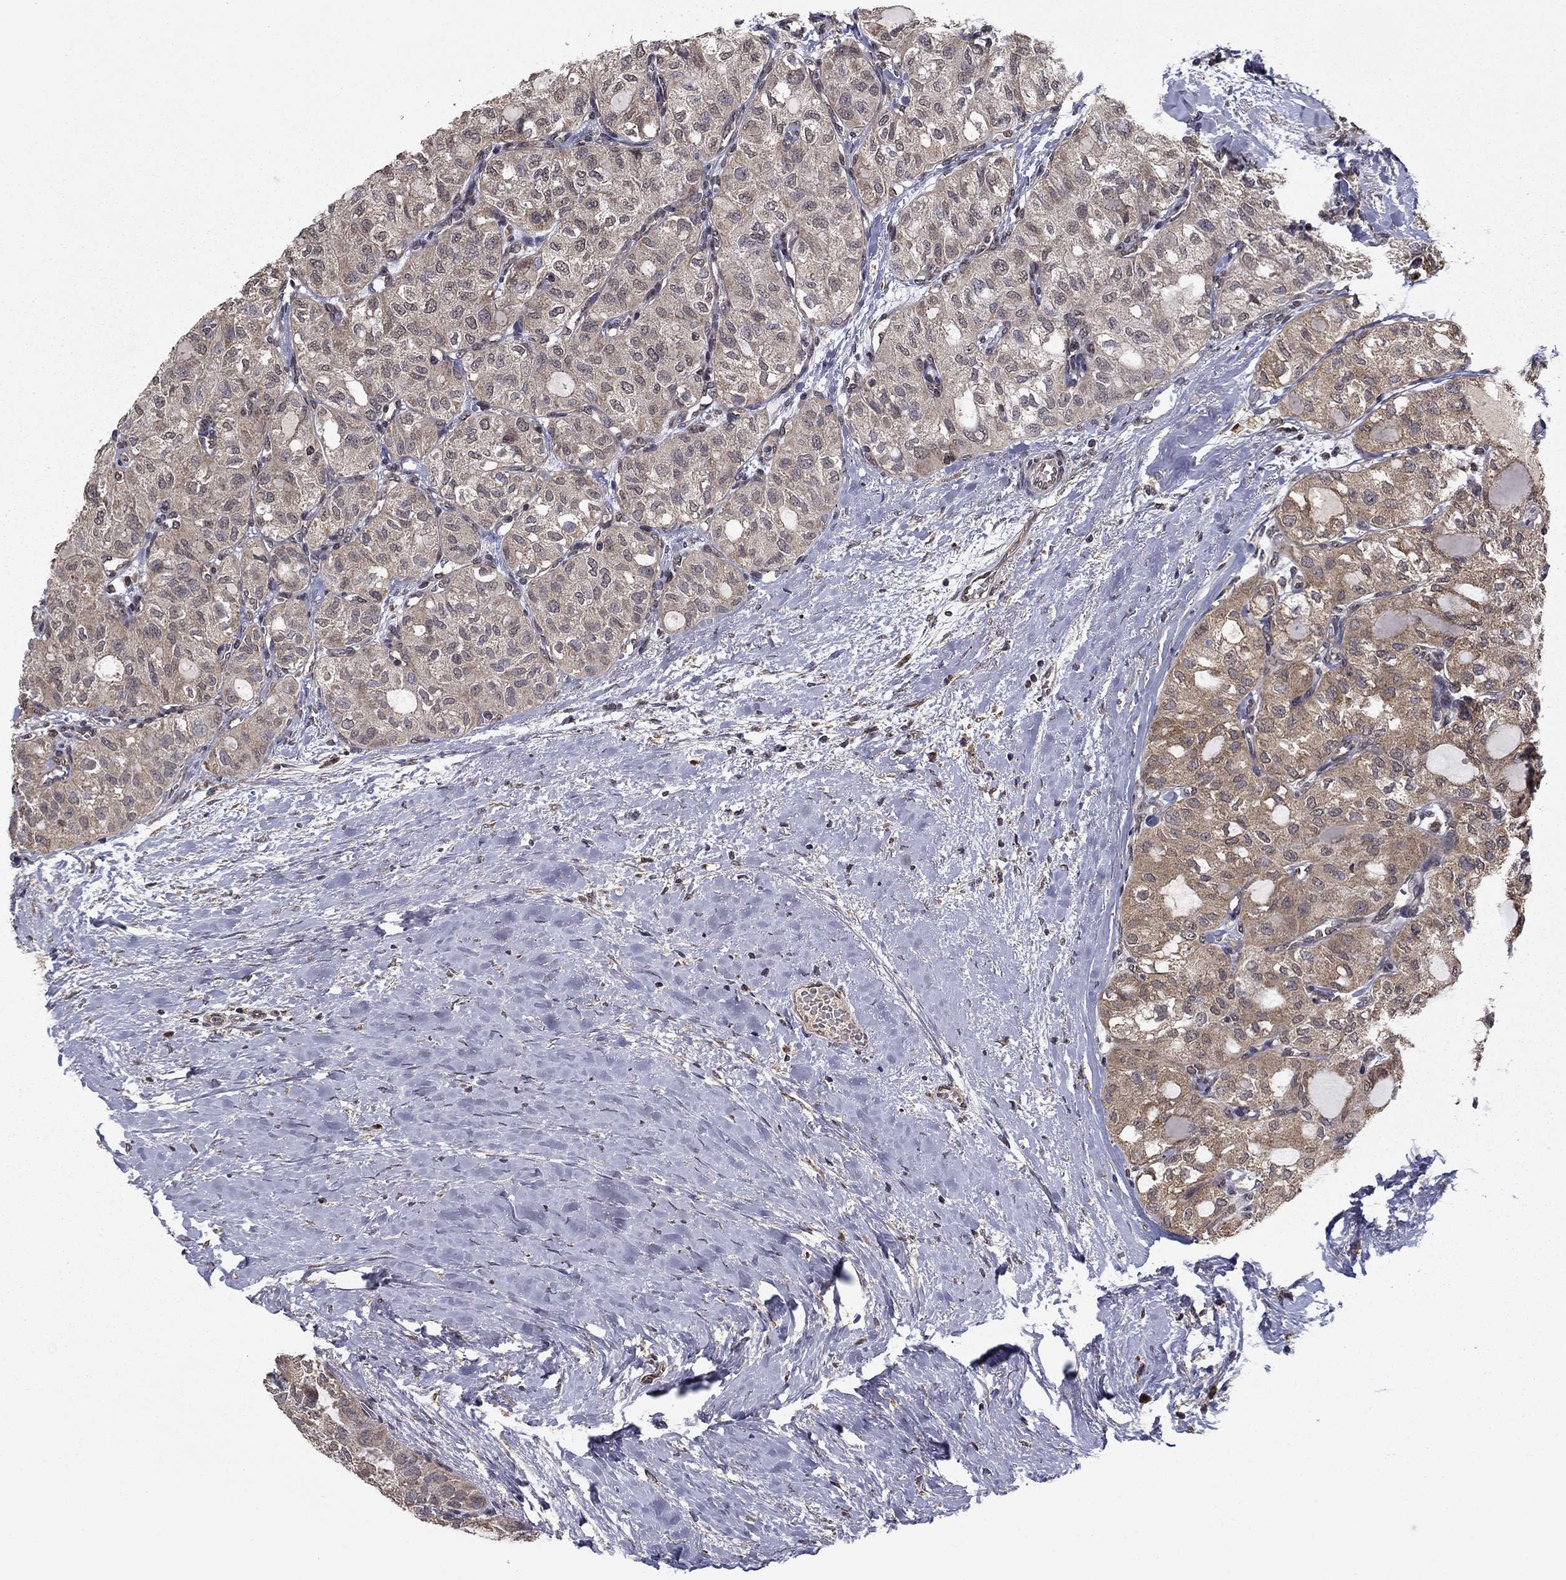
{"staining": {"intensity": "weak", "quantity": "<25%", "location": "cytoplasmic/membranous"}, "tissue": "thyroid cancer", "cell_type": "Tumor cells", "image_type": "cancer", "snomed": [{"axis": "morphology", "description": "Follicular adenoma carcinoma, NOS"}, {"axis": "topography", "description": "Thyroid gland"}], "caption": "Human thyroid cancer (follicular adenoma carcinoma) stained for a protein using IHC demonstrates no staining in tumor cells.", "gene": "SLC2A13", "patient": {"sex": "male", "age": 75}}